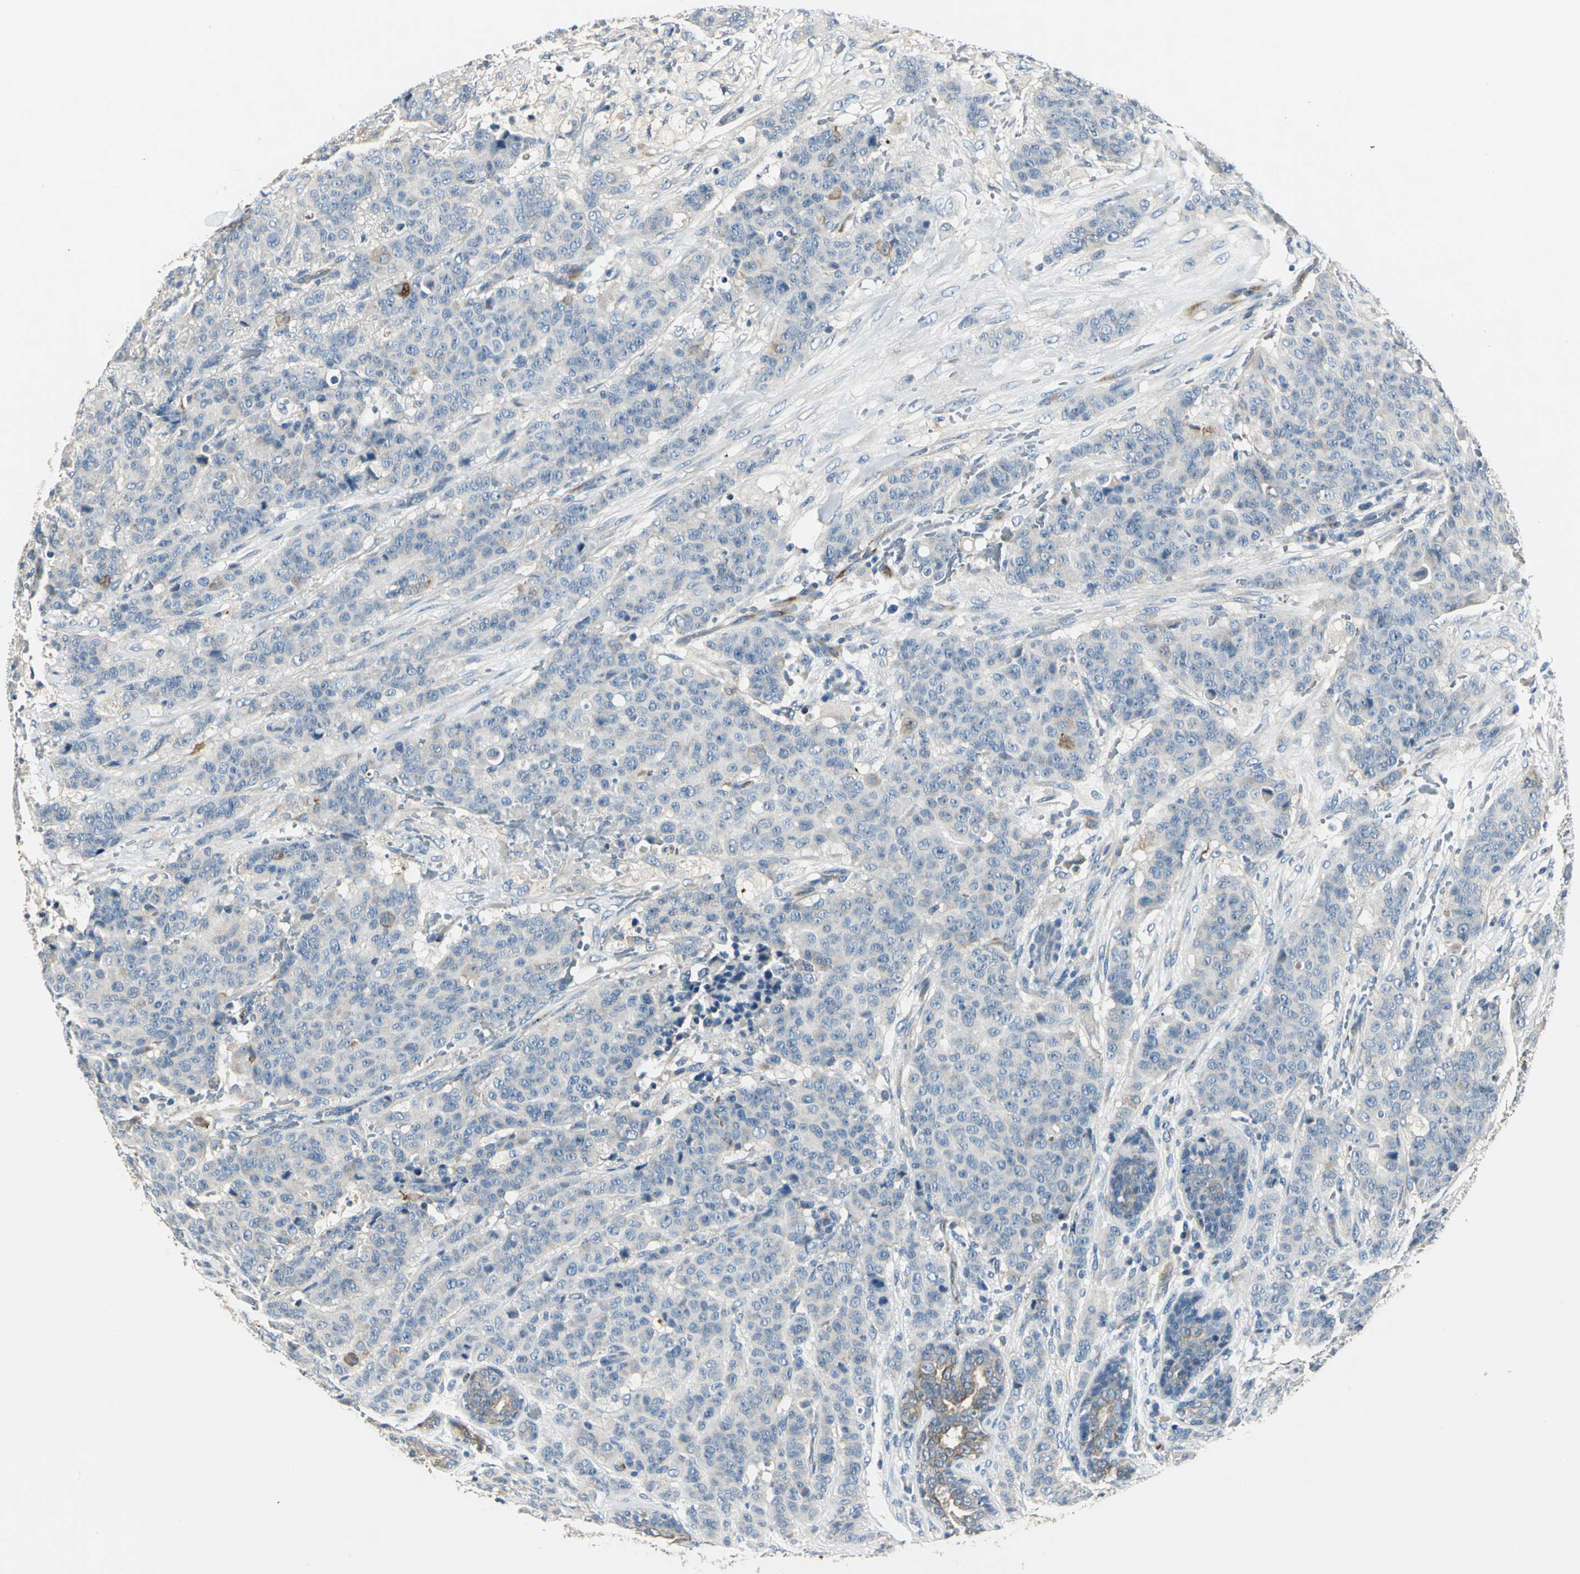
{"staining": {"intensity": "weak", "quantity": "<25%", "location": "cytoplasmic/membranous"}, "tissue": "breast cancer", "cell_type": "Tumor cells", "image_type": "cancer", "snomed": [{"axis": "morphology", "description": "Duct carcinoma"}, {"axis": "topography", "description": "Breast"}], "caption": "Tumor cells are negative for protein expression in human breast cancer.", "gene": "B3GNT2", "patient": {"sex": "female", "age": 40}}